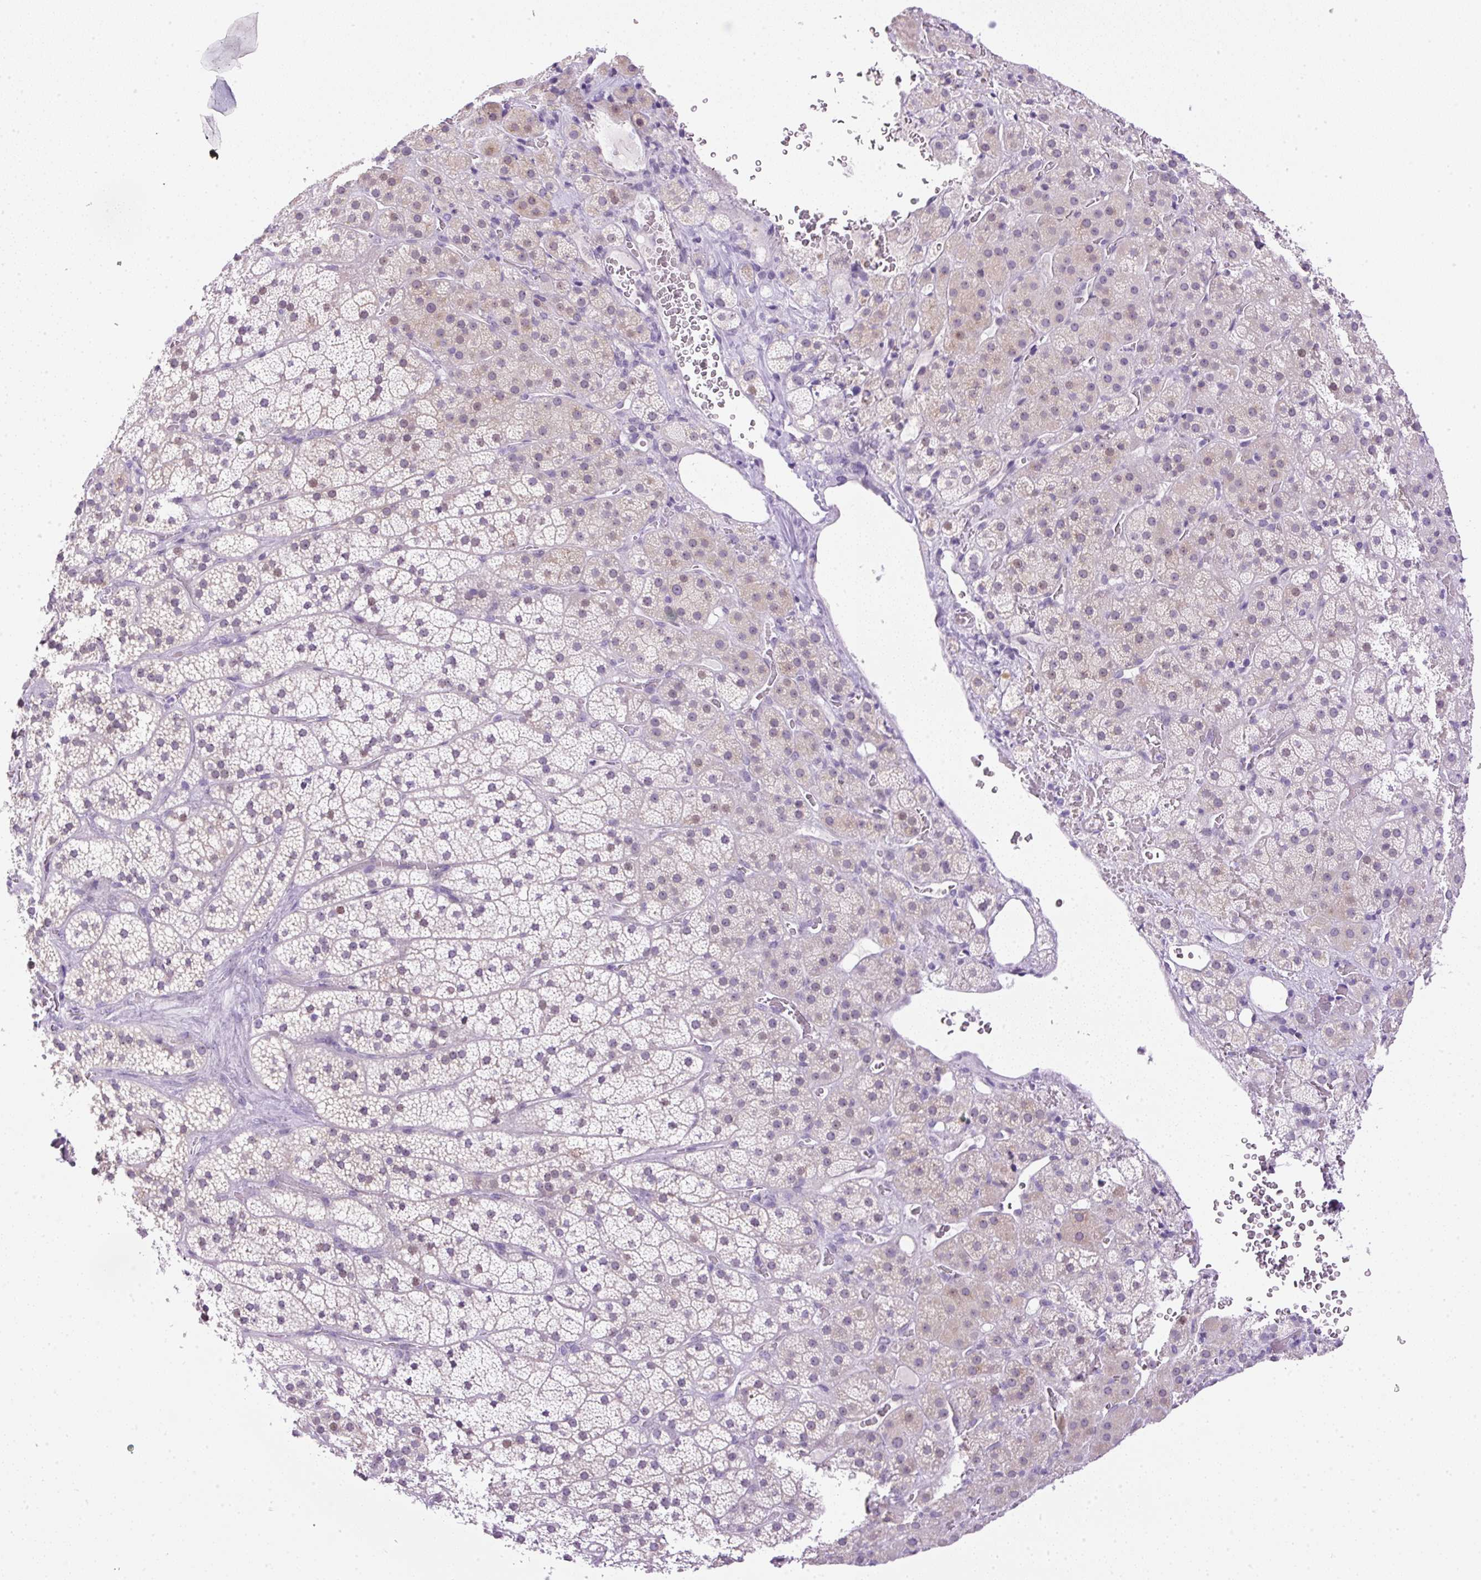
{"staining": {"intensity": "weak", "quantity": "<25%", "location": "cytoplasmic/membranous,nuclear"}, "tissue": "adrenal gland", "cell_type": "Glandular cells", "image_type": "normal", "snomed": [{"axis": "morphology", "description": "Normal tissue, NOS"}, {"axis": "topography", "description": "Adrenal gland"}], "caption": "Immunohistochemistry (IHC) of unremarkable adrenal gland demonstrates no staining in glandular cells. Brightfield microscopy of IHC stained with DAB (brown) and hematoxylin (blue), captured at high magnification.", "gene": "RHBDD2", "patient": {"sex": "male", "age": 57}}